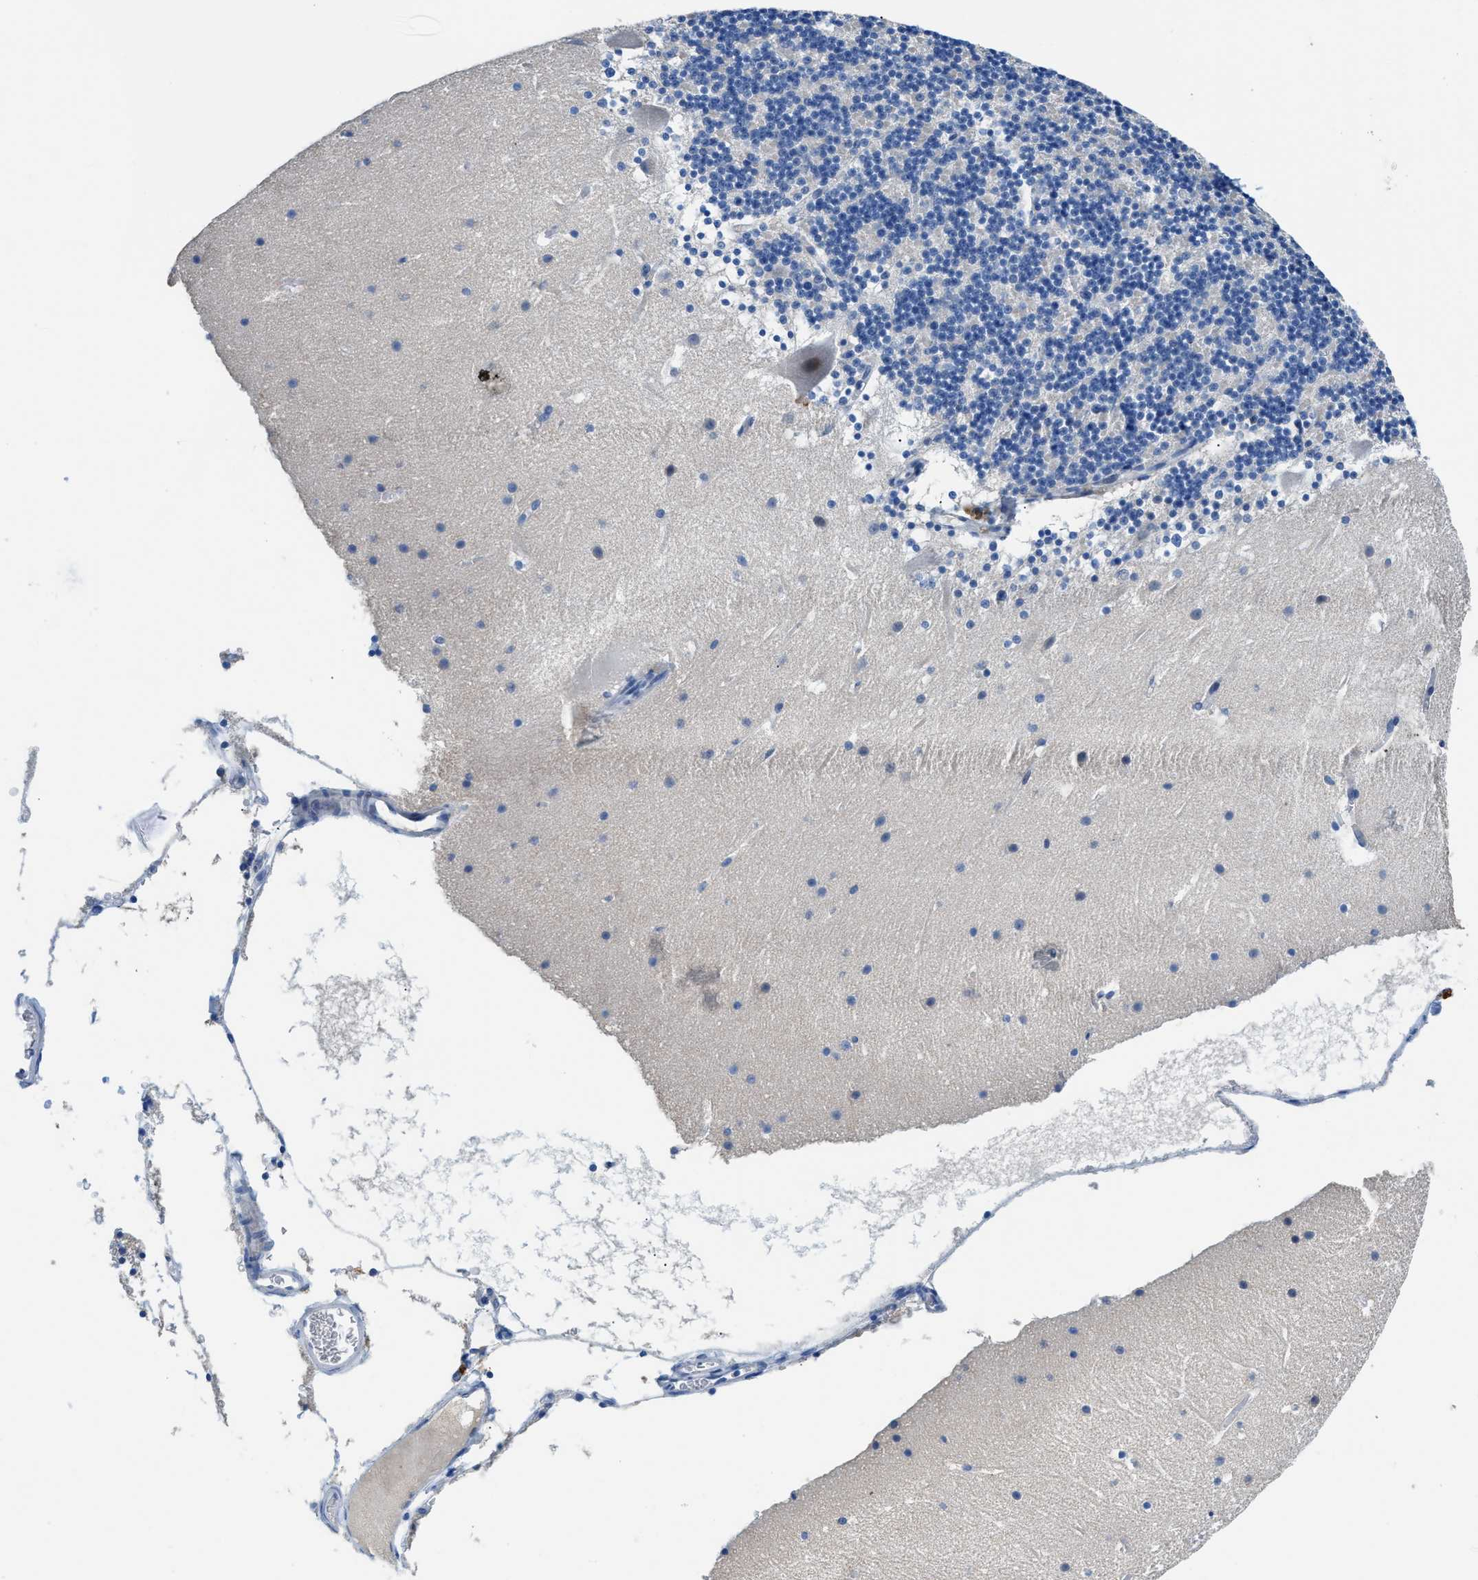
{"staining": {"intensity": "negative", "quantity": "none", "location": "none"}, "tissue": "cerebellum", "cell_type": "Cells in granular layer", "image_type": "normal", "snomed": [{"axis": "morphology", "description": "Normal tissue, NOS"}, {"axis": "topography", "description": "Cerebellum"}], "caption": "IHC histopathology image of normal cerebellum stained for a protein (brown), which displays no staining in cells in granular layer. (Immunohistochemistry (ihc), brightfield microscopy, high magnification).", "gene": "SLC10A6", "patient": {"sex": "male", "age": 45}}